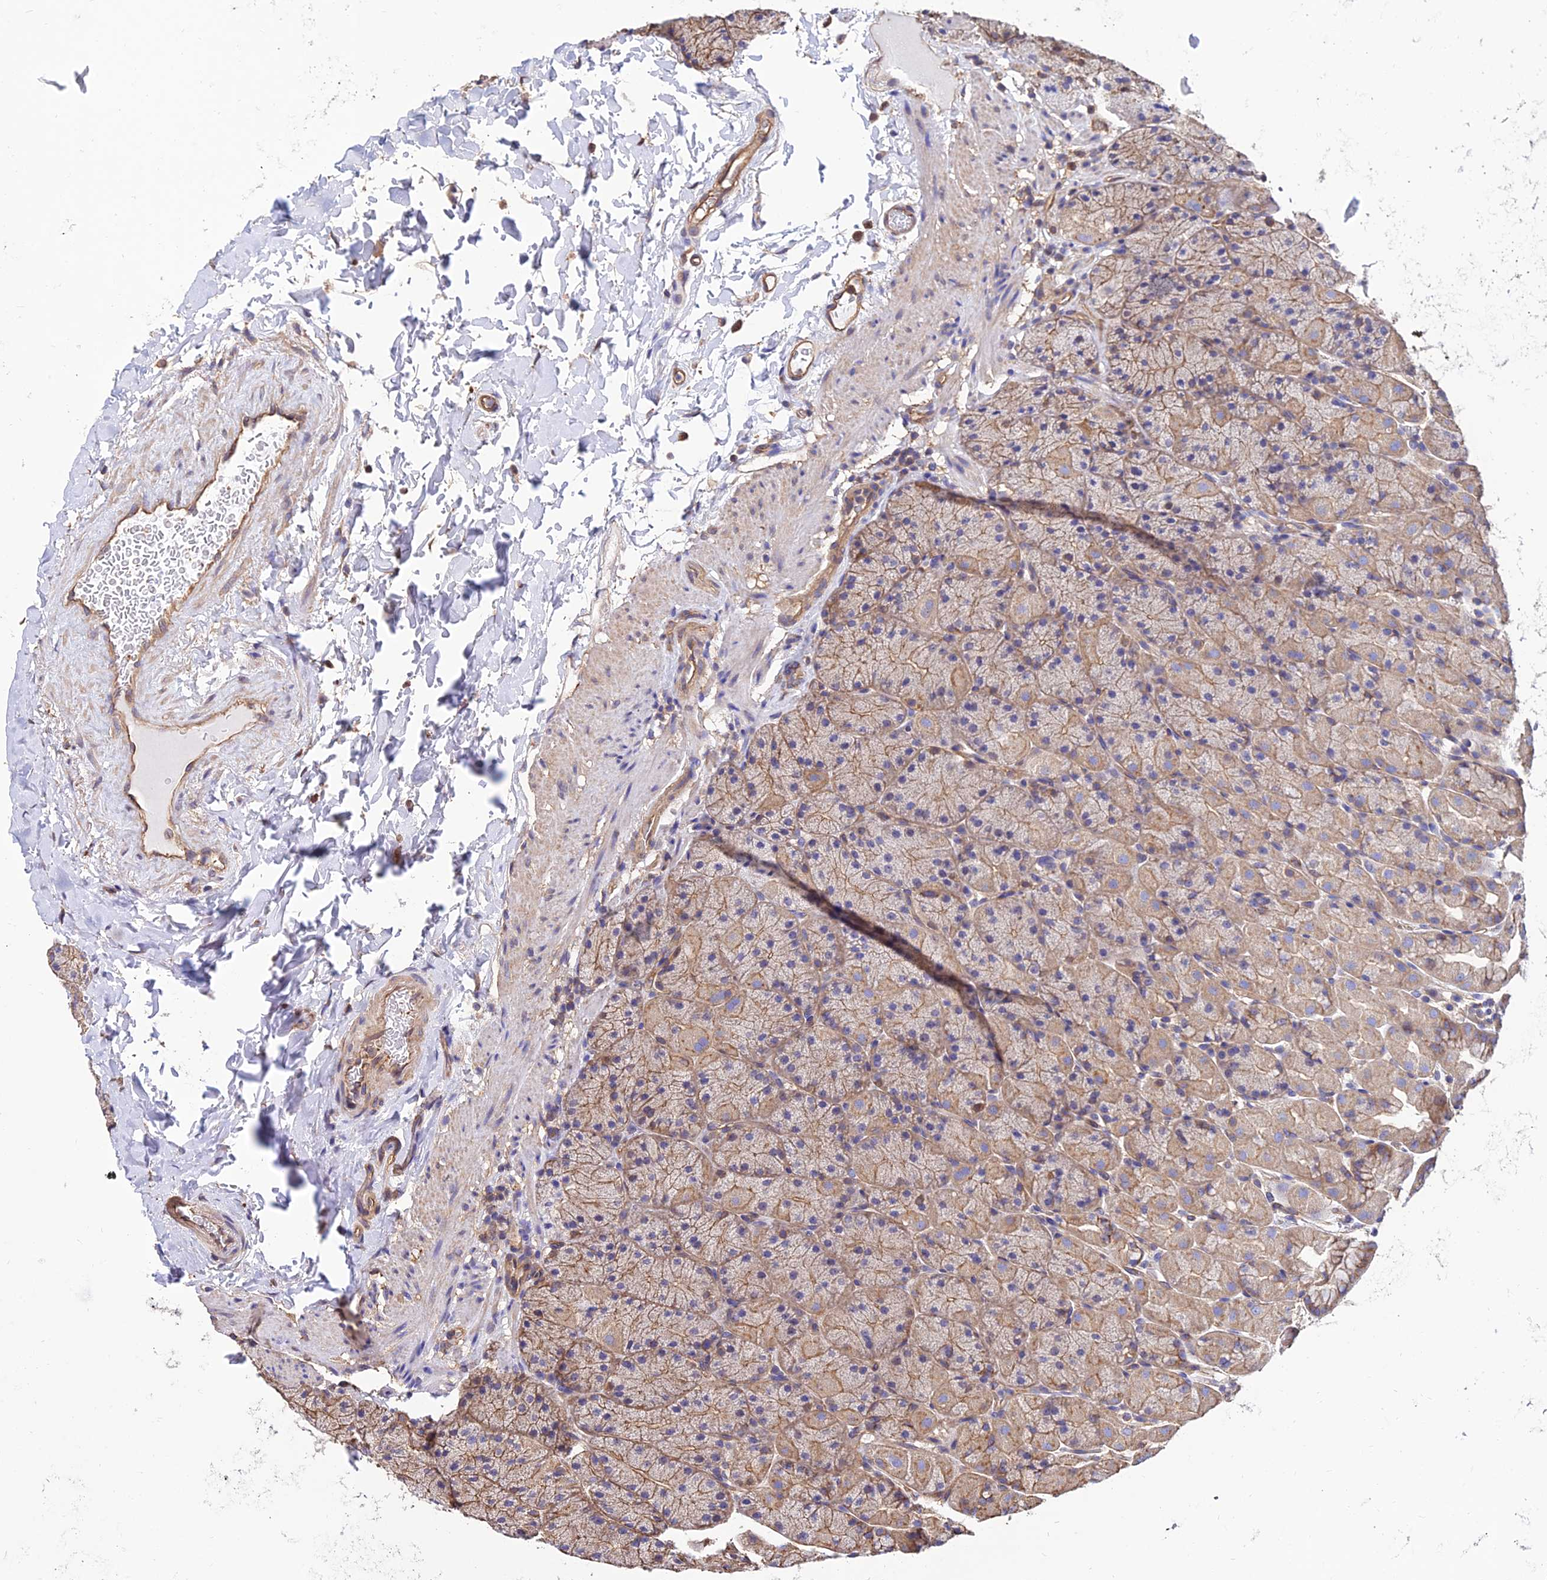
{"staining": {"intensity": "moderate", "quantity": ">75%", "location": "cytoplasmic/membranous"}, "tissue": "stomach", "cell_type": "Glandular cells", "image_type": "normal", "snomed": [{"axis": "morphology", "description": "Normal tissue, NOS"}, {"axis": "topography", "description": "Stomach, upper"}, {"axis": "topography", "description": "Stomach, lower"}], "caption": "Immunohistochemistry of normal human stomach exhibits medium levels of moderate cytoplasmic/membranous positivity in approximately >75% of glandular cells.", "gene": "CALM1", "patient": {"sex": "male", "age": 67}}